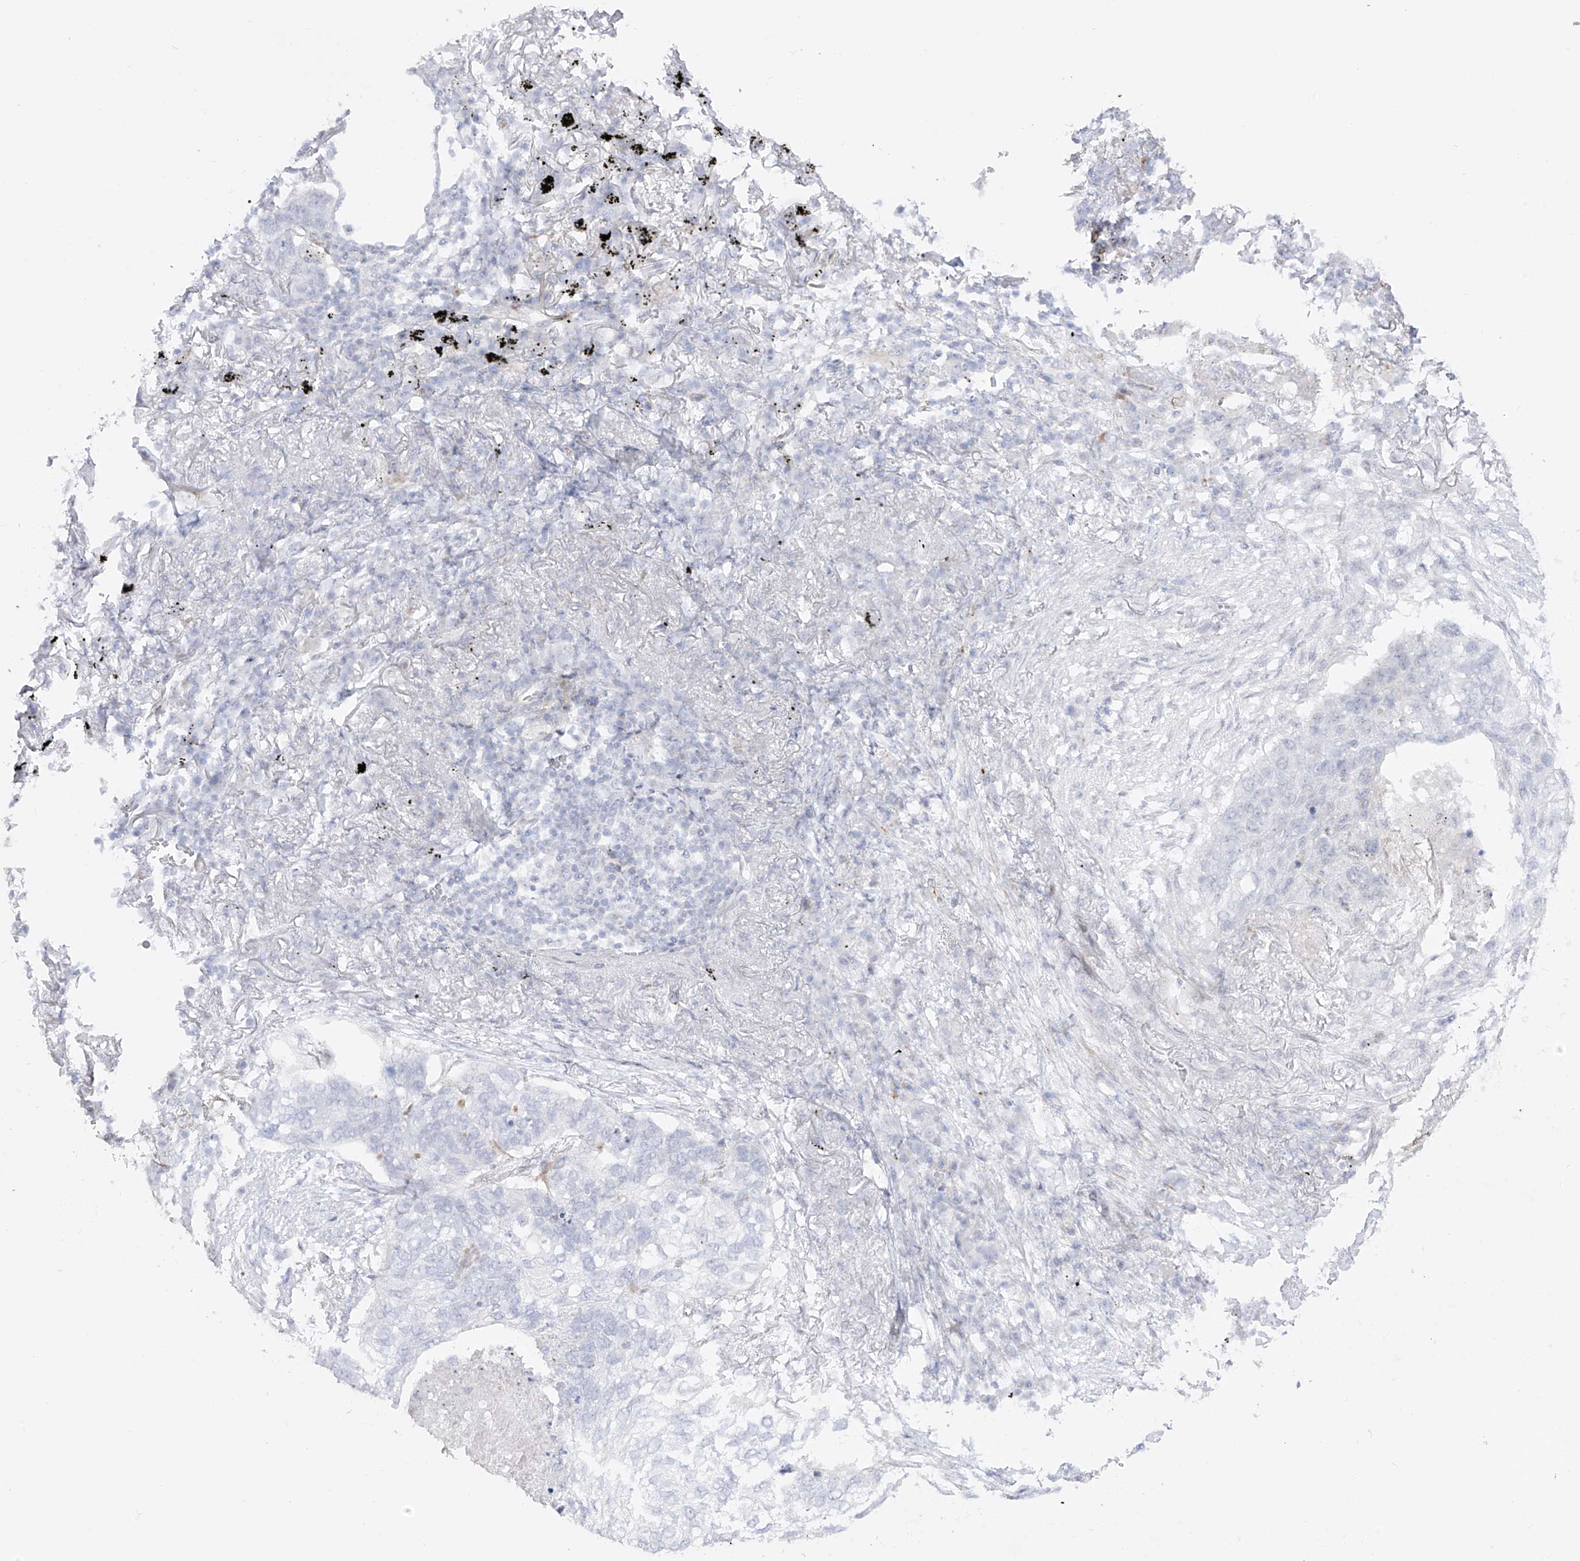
{"staining": {"intensity": "negative", "quantity": "none", "location": "none"}, "tissue": "lung cancer", "cell_type": "Tumor cells", "image_type": "cancer", "snomed": [{"axis": "morphology", "description": "Squamous cell carcinoma, NOS"}, {"axis": "topography", "description": "Lung"}], "caption": "DAB immunohistochemical staining of squamous cell carcinoma (lung) demonstrates no significant staining in tumor cells.", "gene": "ZNF180", "patient": {"sex": "female", "age": 63}}